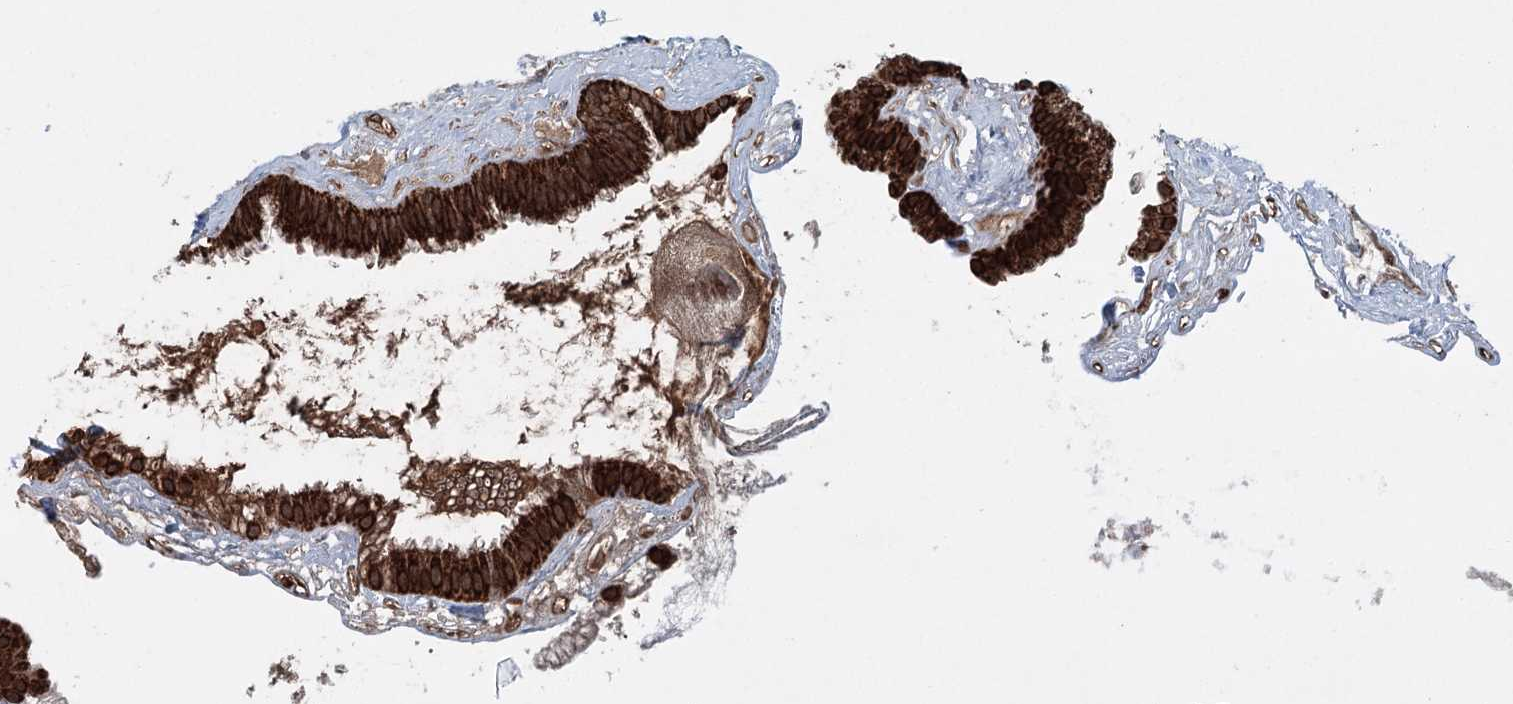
{"staining": {"intensity": "strong", "quantity": ">75%", "location": "cytoplasmic/membranous"}, "tissue": "gallbladder", "cell_type": "Glandular cells", "image_type": "normal", "snomed": [{"axis": "morphology", "description": "Normal tissue, NOS"}, {"axis": "topography", "description": "Gallbladder"}], "caption": "Approximately >75% of glandular cells in benign gallbladder show strong cytoplasmic/membranous protein expression as visualized by brown immunohistochemical staining.", "gene": "BCKDHA", "patient": {"sex": "female", "age": 26}}